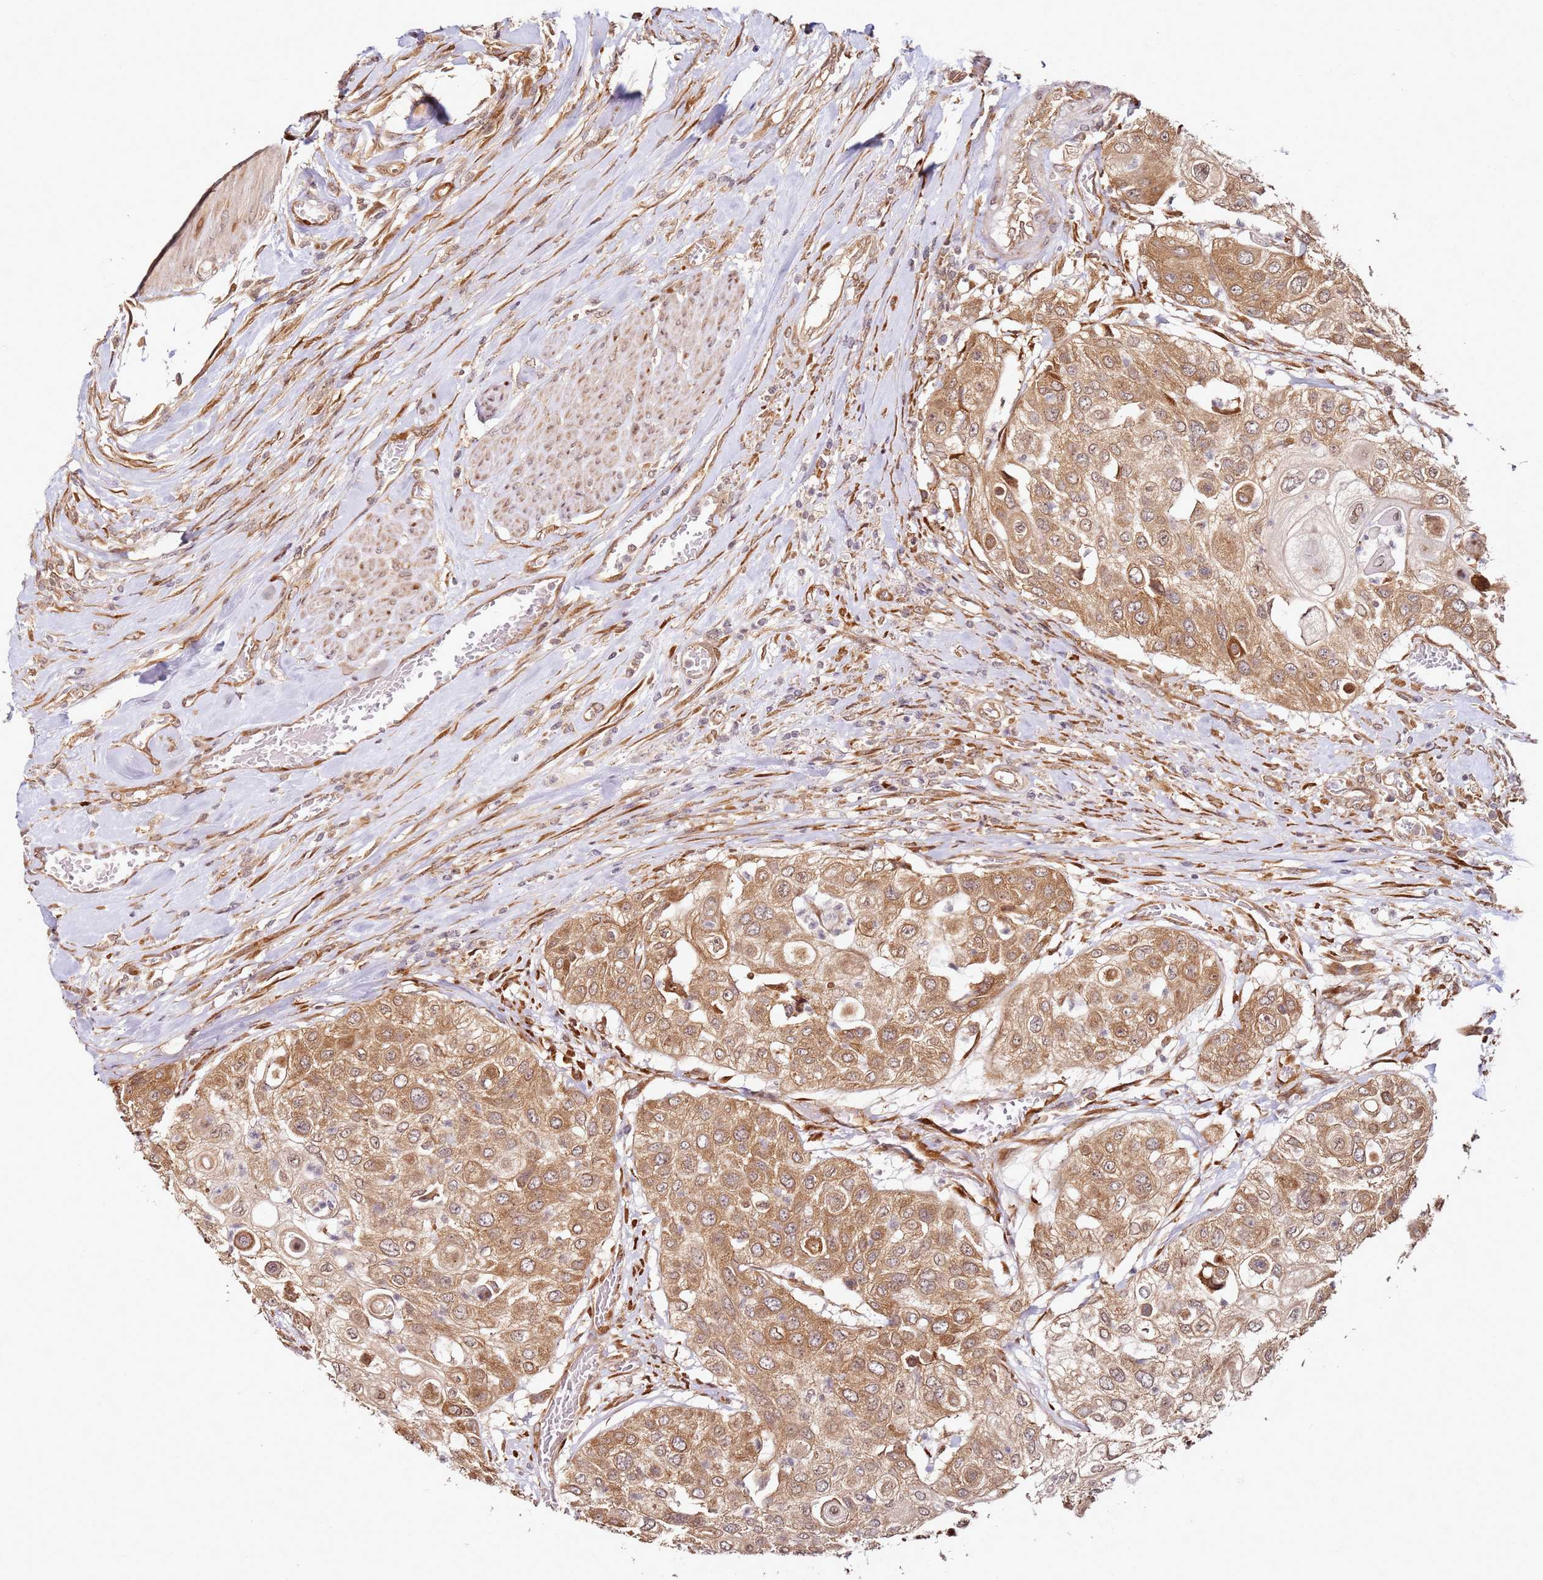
{"staining": {"intensity": "moderate", "quantity": ">75%", "location": "cytoplasmic/membranous"}, "tissue": "urothelial cancer", "cell_type": "Tumor cells", "image_type": "cancer", "snomed": [{"axis": "morphology", "description": "Urothelial carcinoma, High grade"}, {"axis": "topography", "description": "Urinary bladder"}], "caption": "An image showing moderate cytoplasmic/membranous staining in approximately >75% of tumor cells in urothelial carcinoma (high-grade), as visualized by brown immunohistochemical staining.", "gene": "RPS3A", "patient": {"sex": "female", "age": 79}}